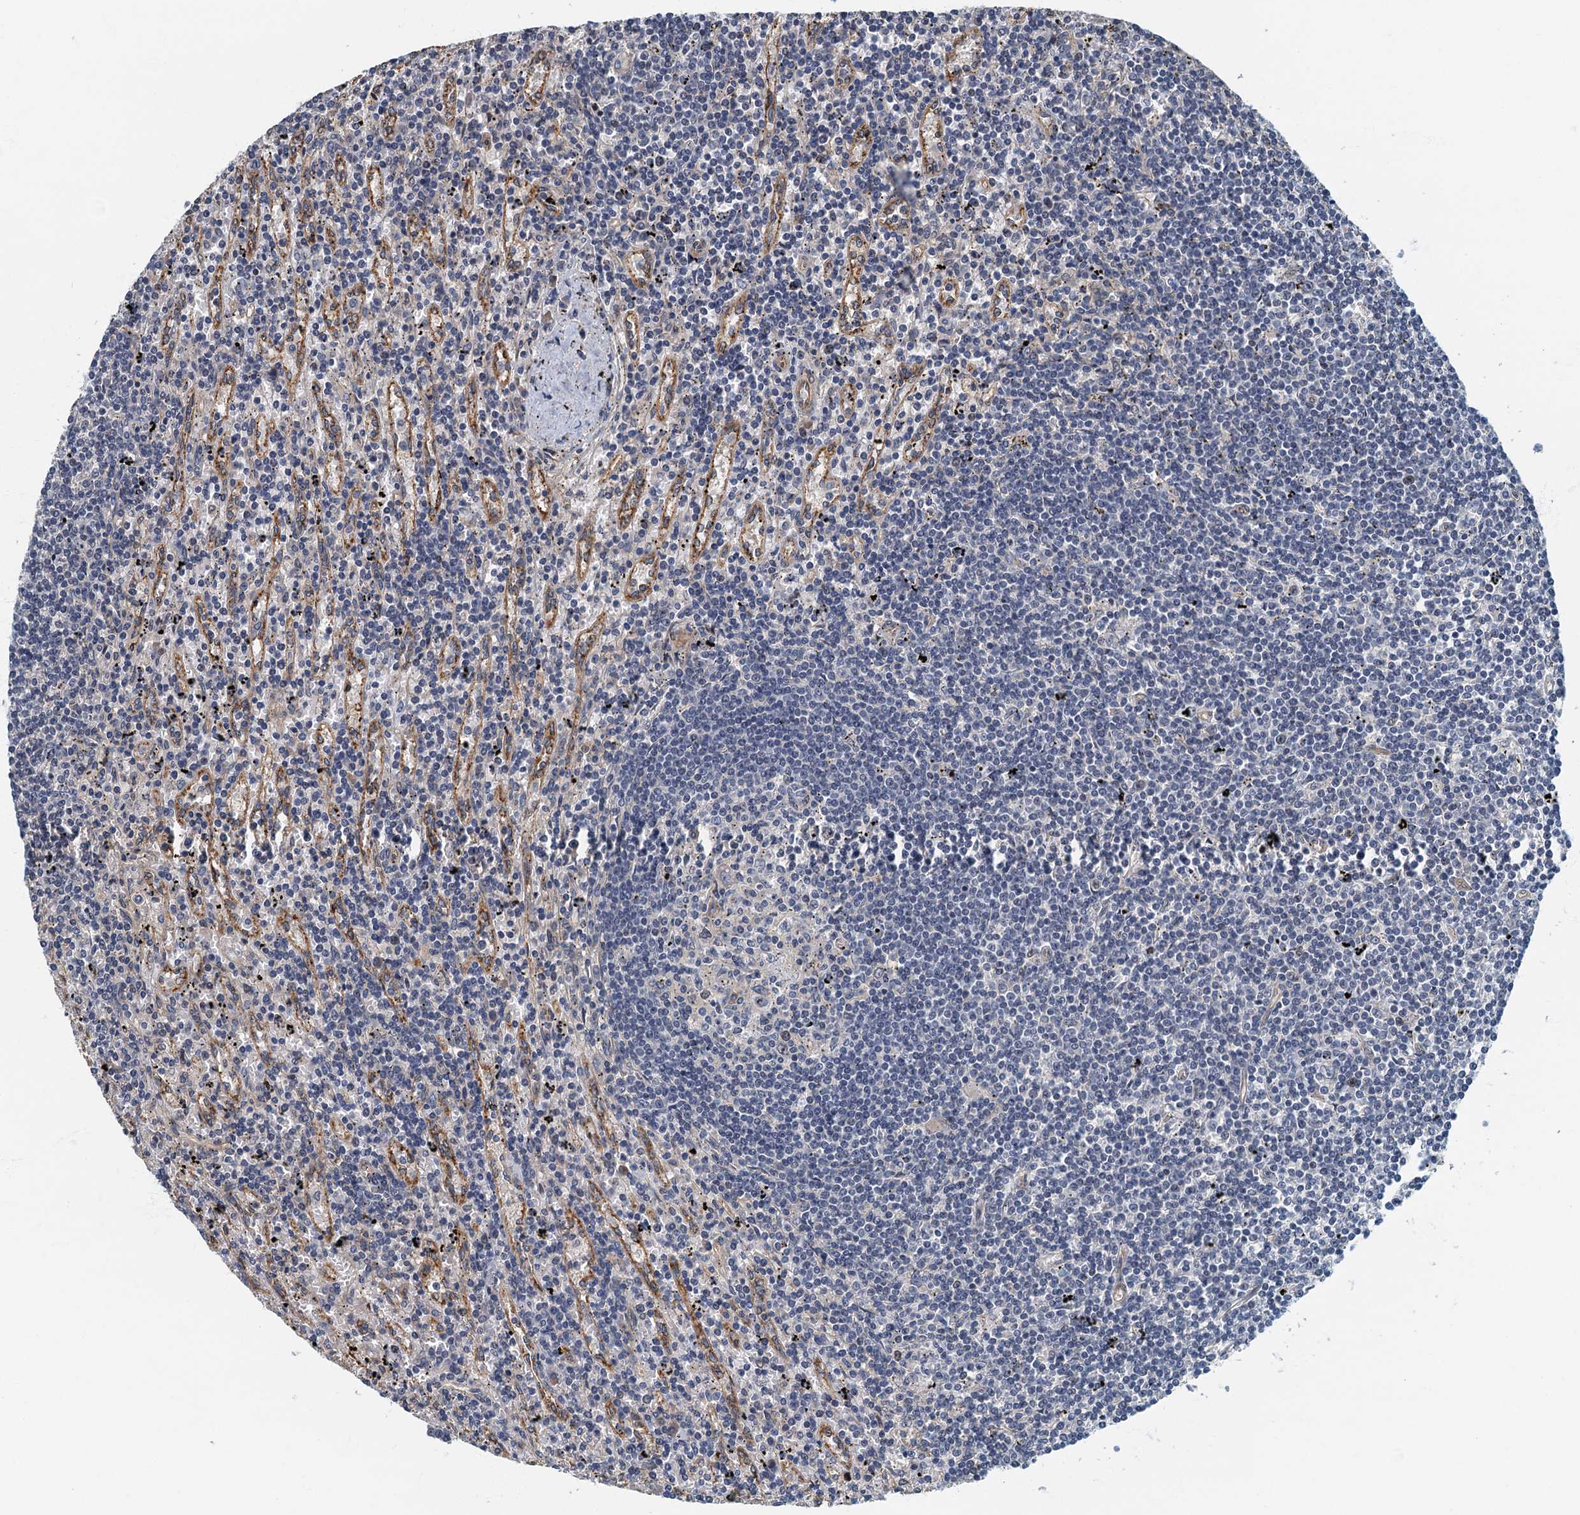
{"staining": {"intensity": "negative", "quantity": "none", "location": "none"}, "tissue": "lymphoma", "cell_type": "Tumor cells", "image_type": "cancer", "snomed": [{"axis": "morphology", "description": "Malignant lymphoma, non-Hodgkin's type, Low grade"}, {"axis": "topography", "description": "Spleen"}], "caption": "This is a photomicrograph of IHC staining of lymphoma, which shows no staining in tumor cells.", "gene": "CKAP2L", "patient": {"sex": "male", "age": 76}}